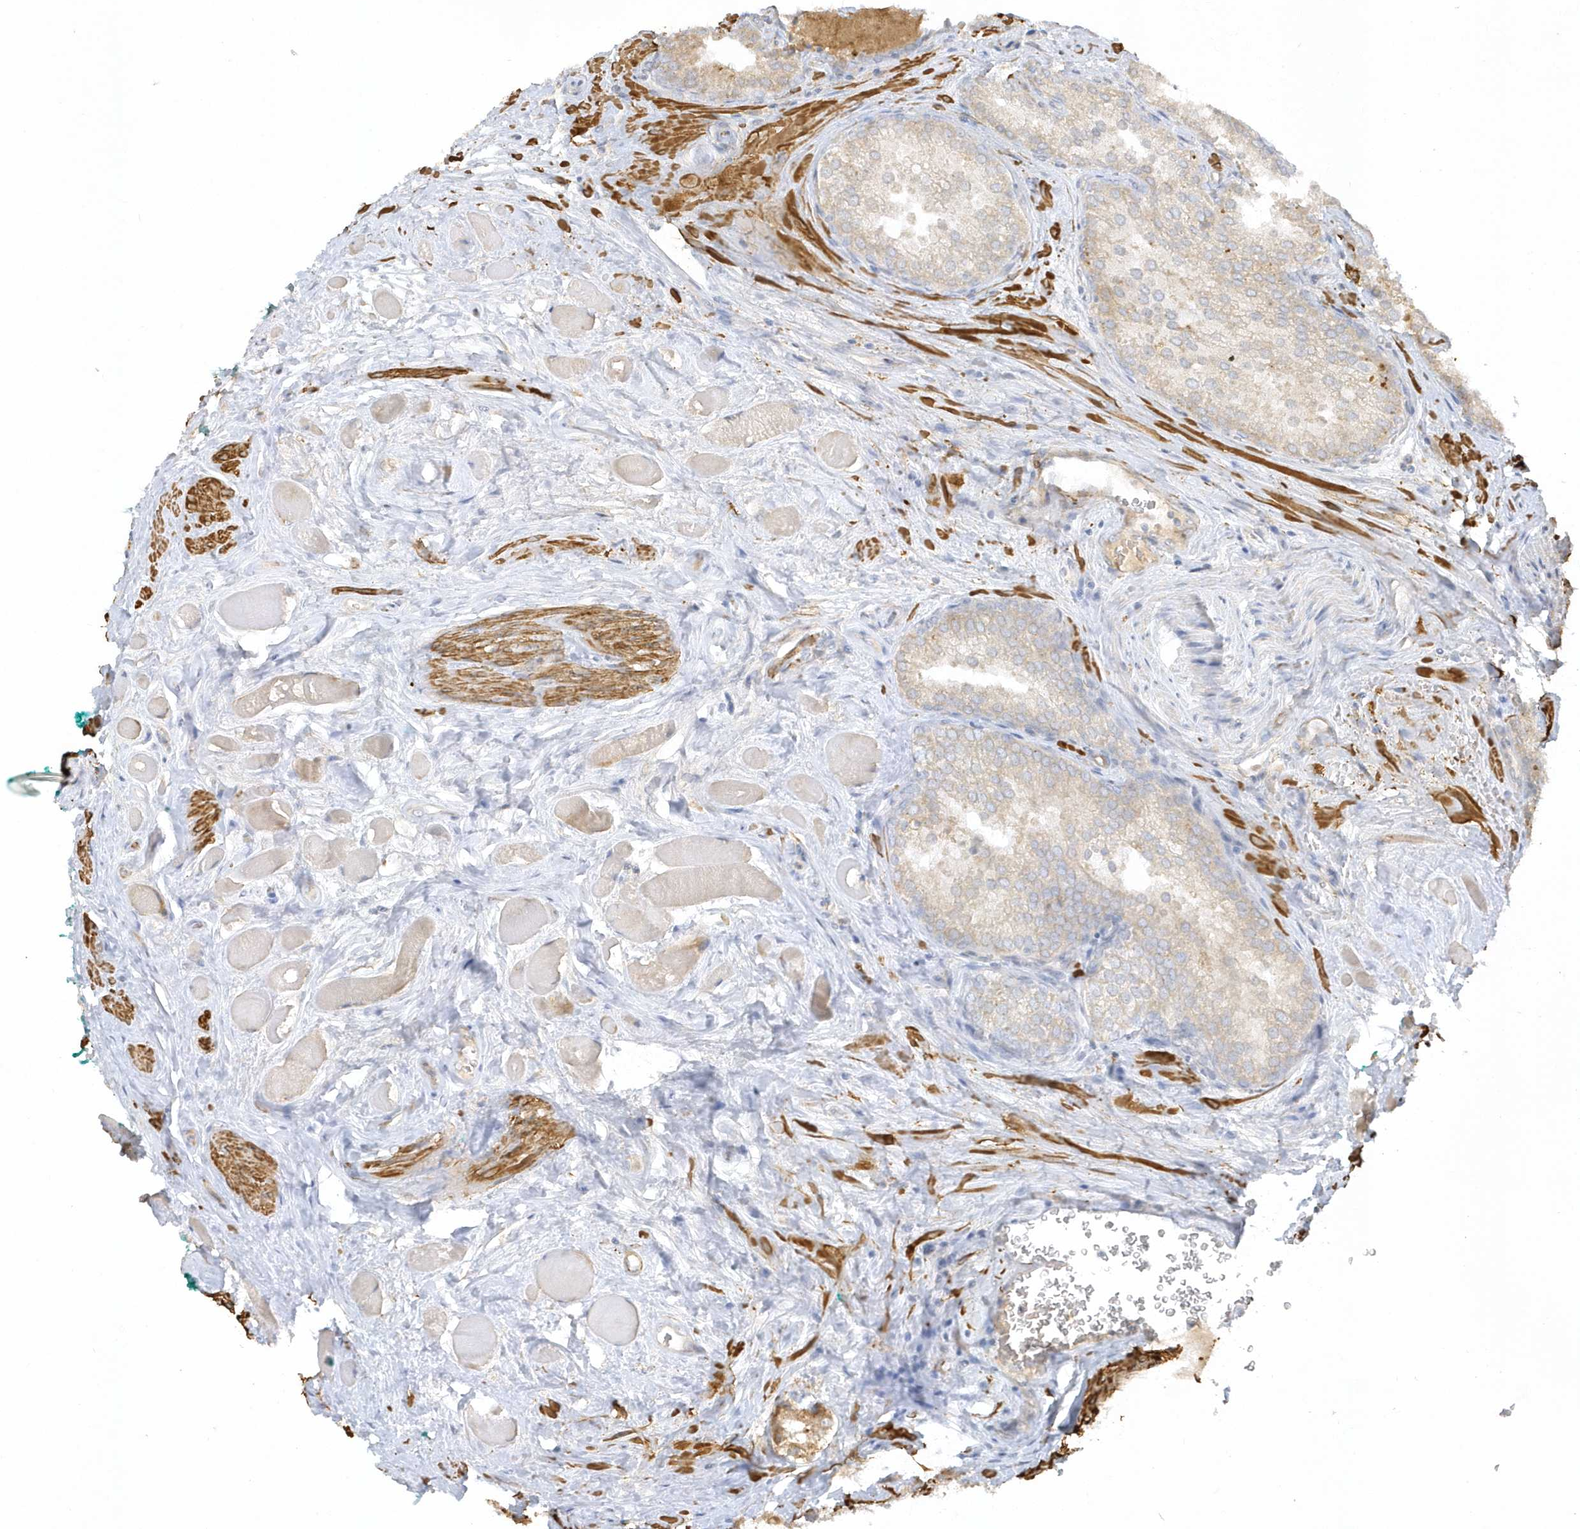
{"staining": {"intensity": "weak", "quantity": ">75%", "location": "cytoplasmic/membranous"}, "tissue": "prostate cancer", "cell_type": "Tumor cells", "image_type": "cancer", "snomed": [{"axis": "morphology", "description": "Adenocarcinoma, Low grade"}, {"axis": "topography", "description": "Prostate"}], "caption": "Immunohistochemistry (IHC) (DAB (3,3'-diaminobenzidine)) staining of human prostate cancer (low-grade adenocarcinoma) demonstrates weak cytoplasmic/membranous protein staining in approximately >75% of tumor cells. Using DAB (brown) and hematoxylin (blue) stains, captured at high magnification using brightfield microscopy.", "gene": "THADA", "patient": {"sex": "male", "age": 67}}